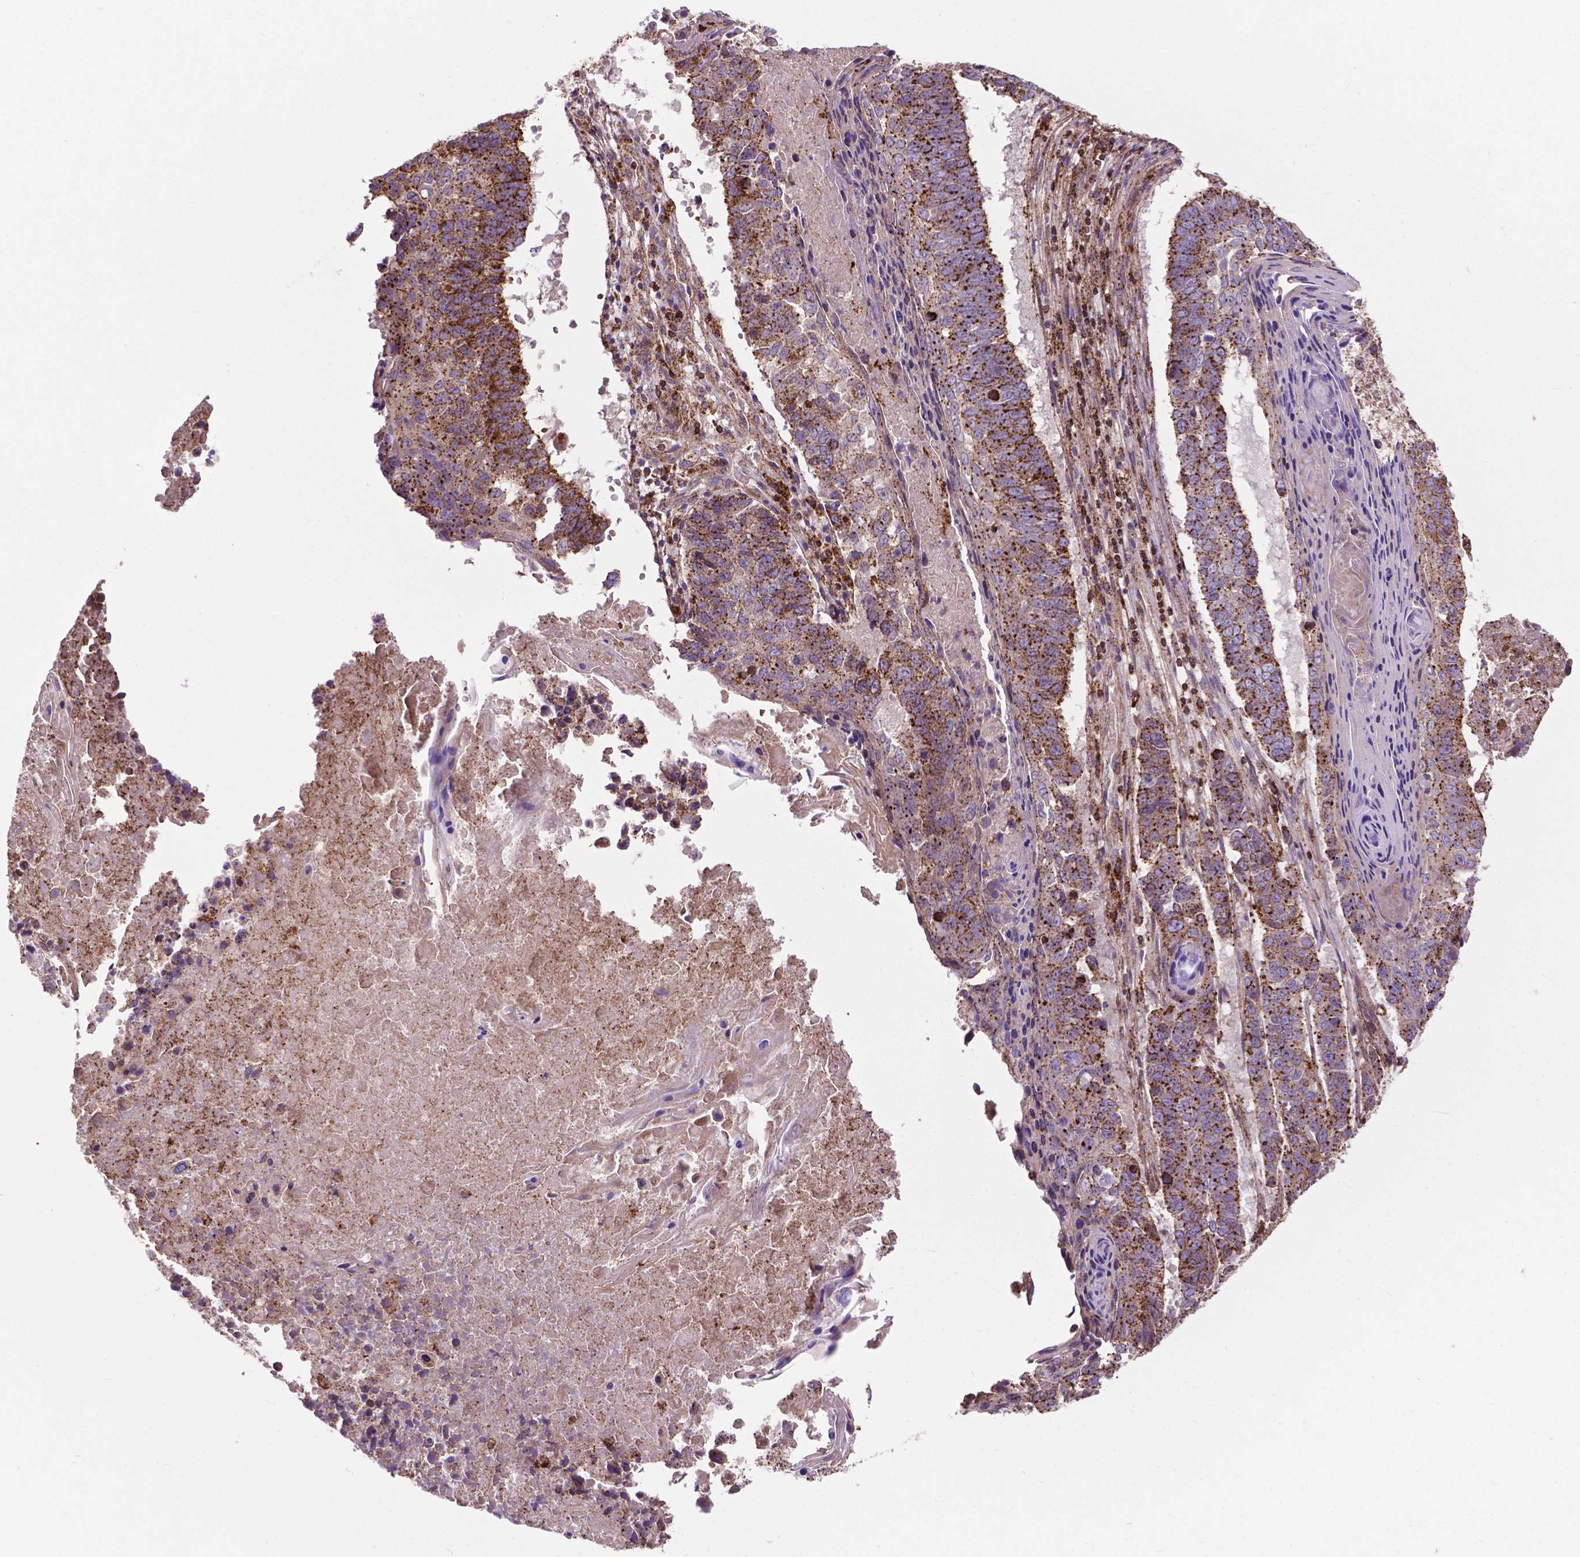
{"staining": {"intensity": "strong", "quantity": ">75%", "location": "cytoplasmic/membranous"}, "tissue": "lung cancer", "cell_type": "Tumor cells", "image_type": "cancer", "snomed": [{"axis": "morphology", "description": "Squamous cell carcinoma, NOS"}, {"axis": "topography", "description": "Lung"}], "caption": "A high-resolution photomicrograph shows immunohistochemistry staining of lung cancer, which displays strong cytoplasmic/membranous positivity in approximately >75% of tumor cells. Nuclei are stained in blue.", "gene": "CHMP4A", "patient": {"sex": "male", "age": 73}}